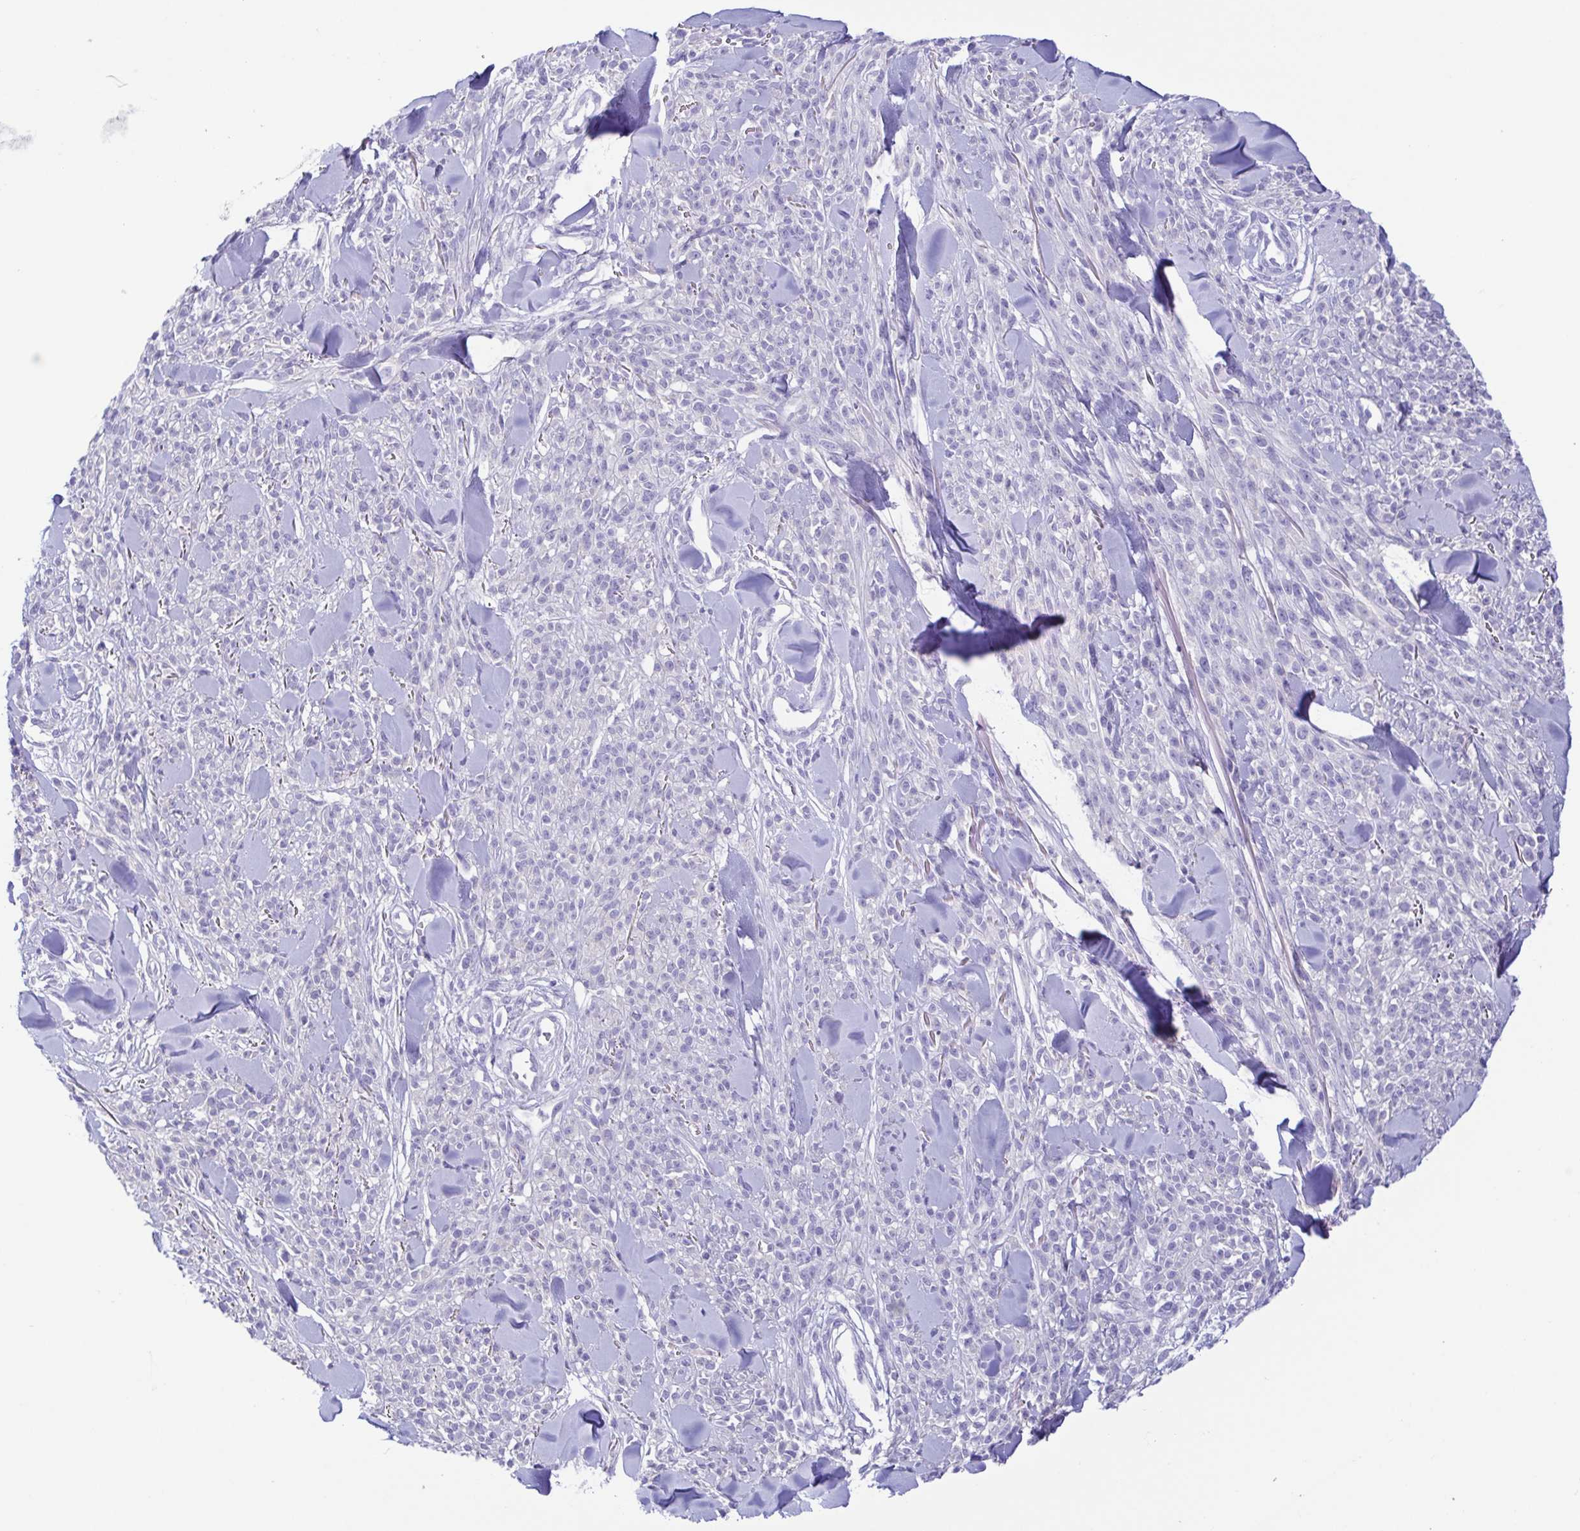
{"staining": {"intensity": "negative", "quantity": "none", "location": "none"}, "tissue": "melanoma", "cell_type": "Tumor cells", "image_type": "cancer", "snomed": [{"axis": "morphology", "description": "Malignant melanoma, NOS"}, {"axis": "topography", "description": "Skin"}, {"axis": "topography", "description": "Skin of trunk"}], "caption": "There is no significant positivity in tumor cells of melanoma.", "gene": "A1BG", "patient": {"sex": "male", "age": 74}}